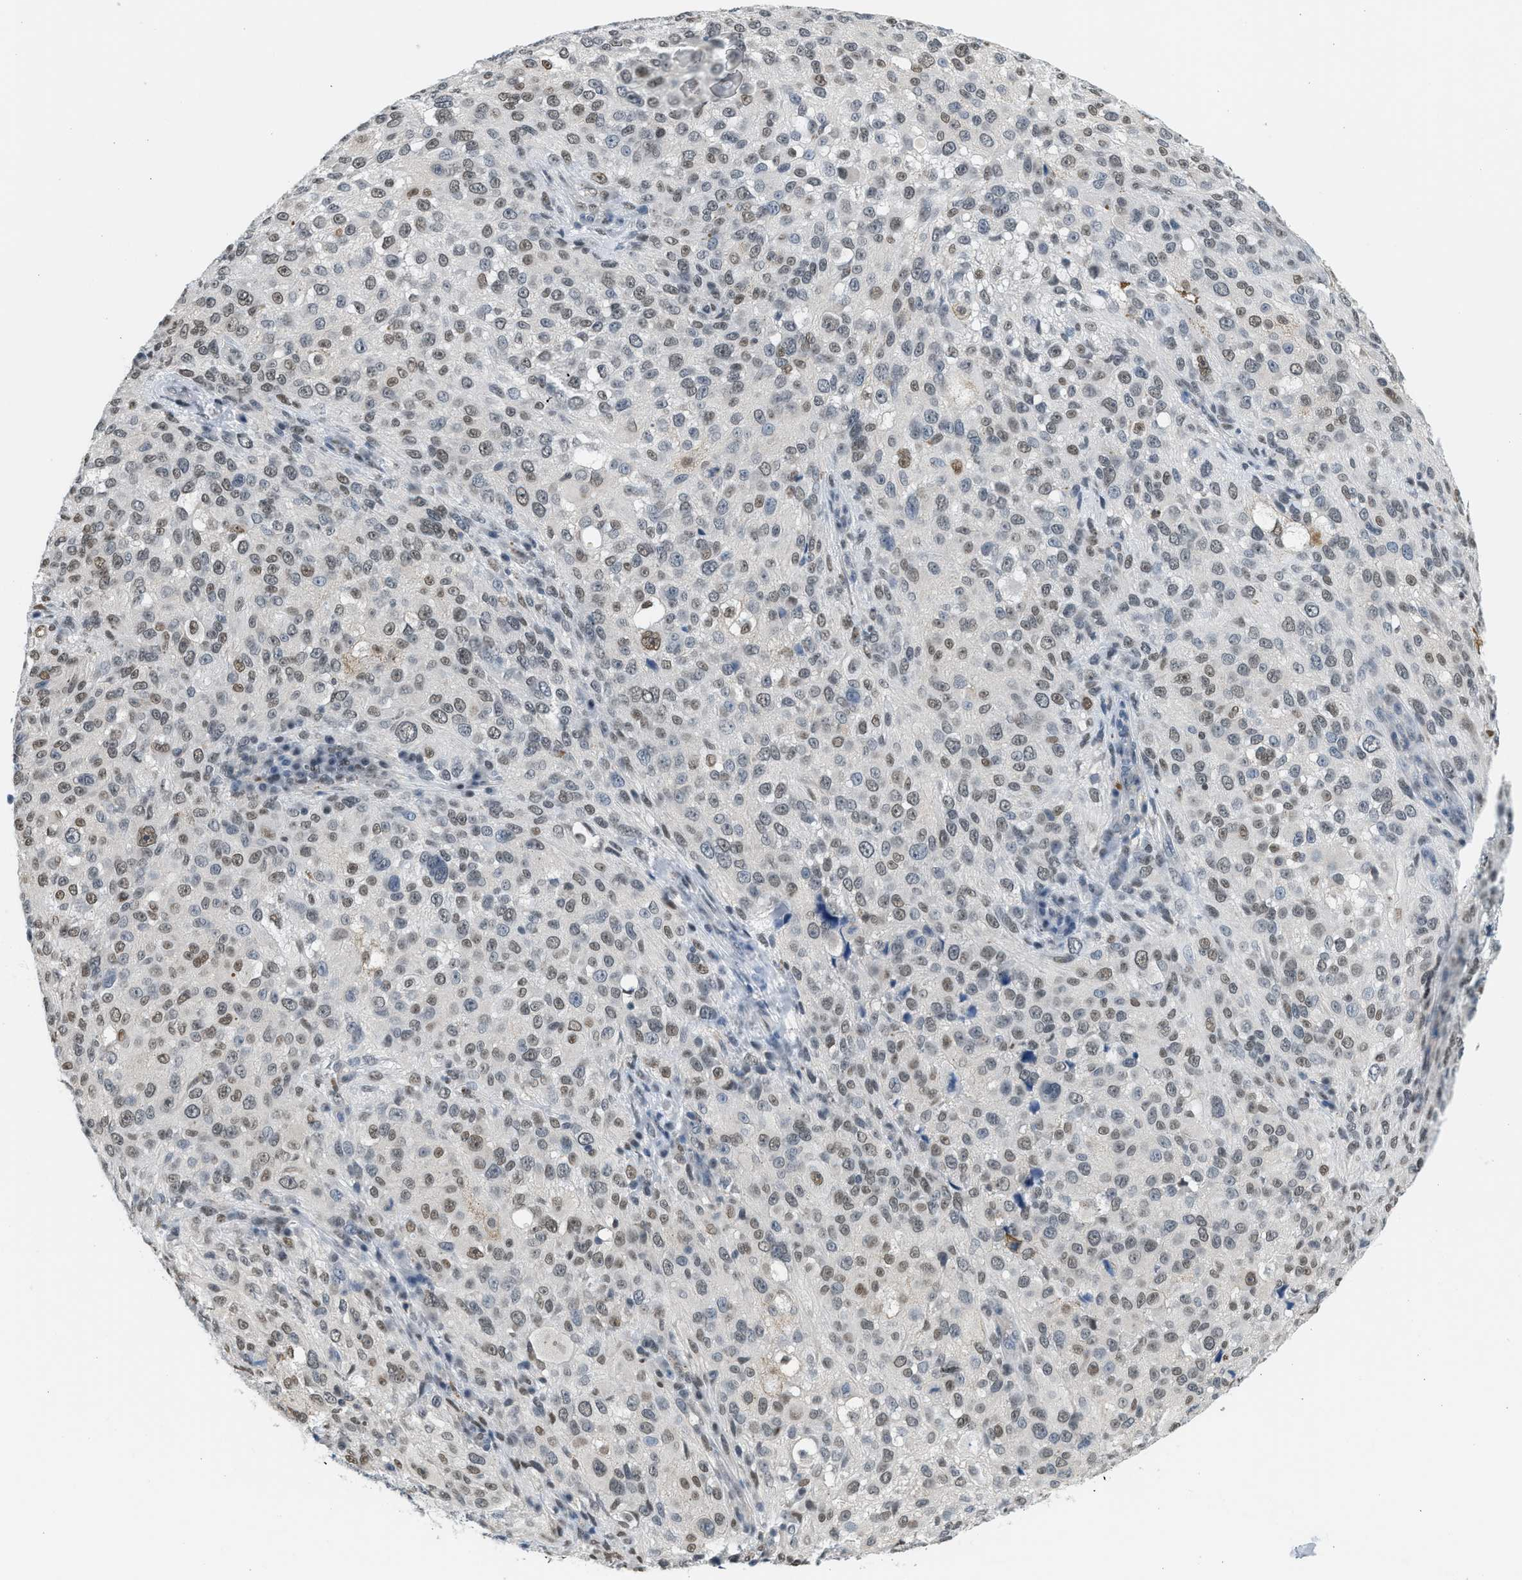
{"staining": {"intensity": "weak", "quantity": ">75%", "location": "nuclear"}, "tissue": "melanoma", "cell_type": "Tumor cells", "image_type": "cancer", "snomed": [{"axis": "morphology", "description": "Necrosis, NOS"}, {"axis": "morphology", "description": "Malignant melanoma, NOS"}, {"axis": "topography", "description": "Skin"}], "caption": "Brown immunohistochemical staining in malignant melanoma reveals weak nuclear staining in about >75% of tumor cells.", "gene": "HIPK1", "patient": {"sex": "female", "age": 87}}